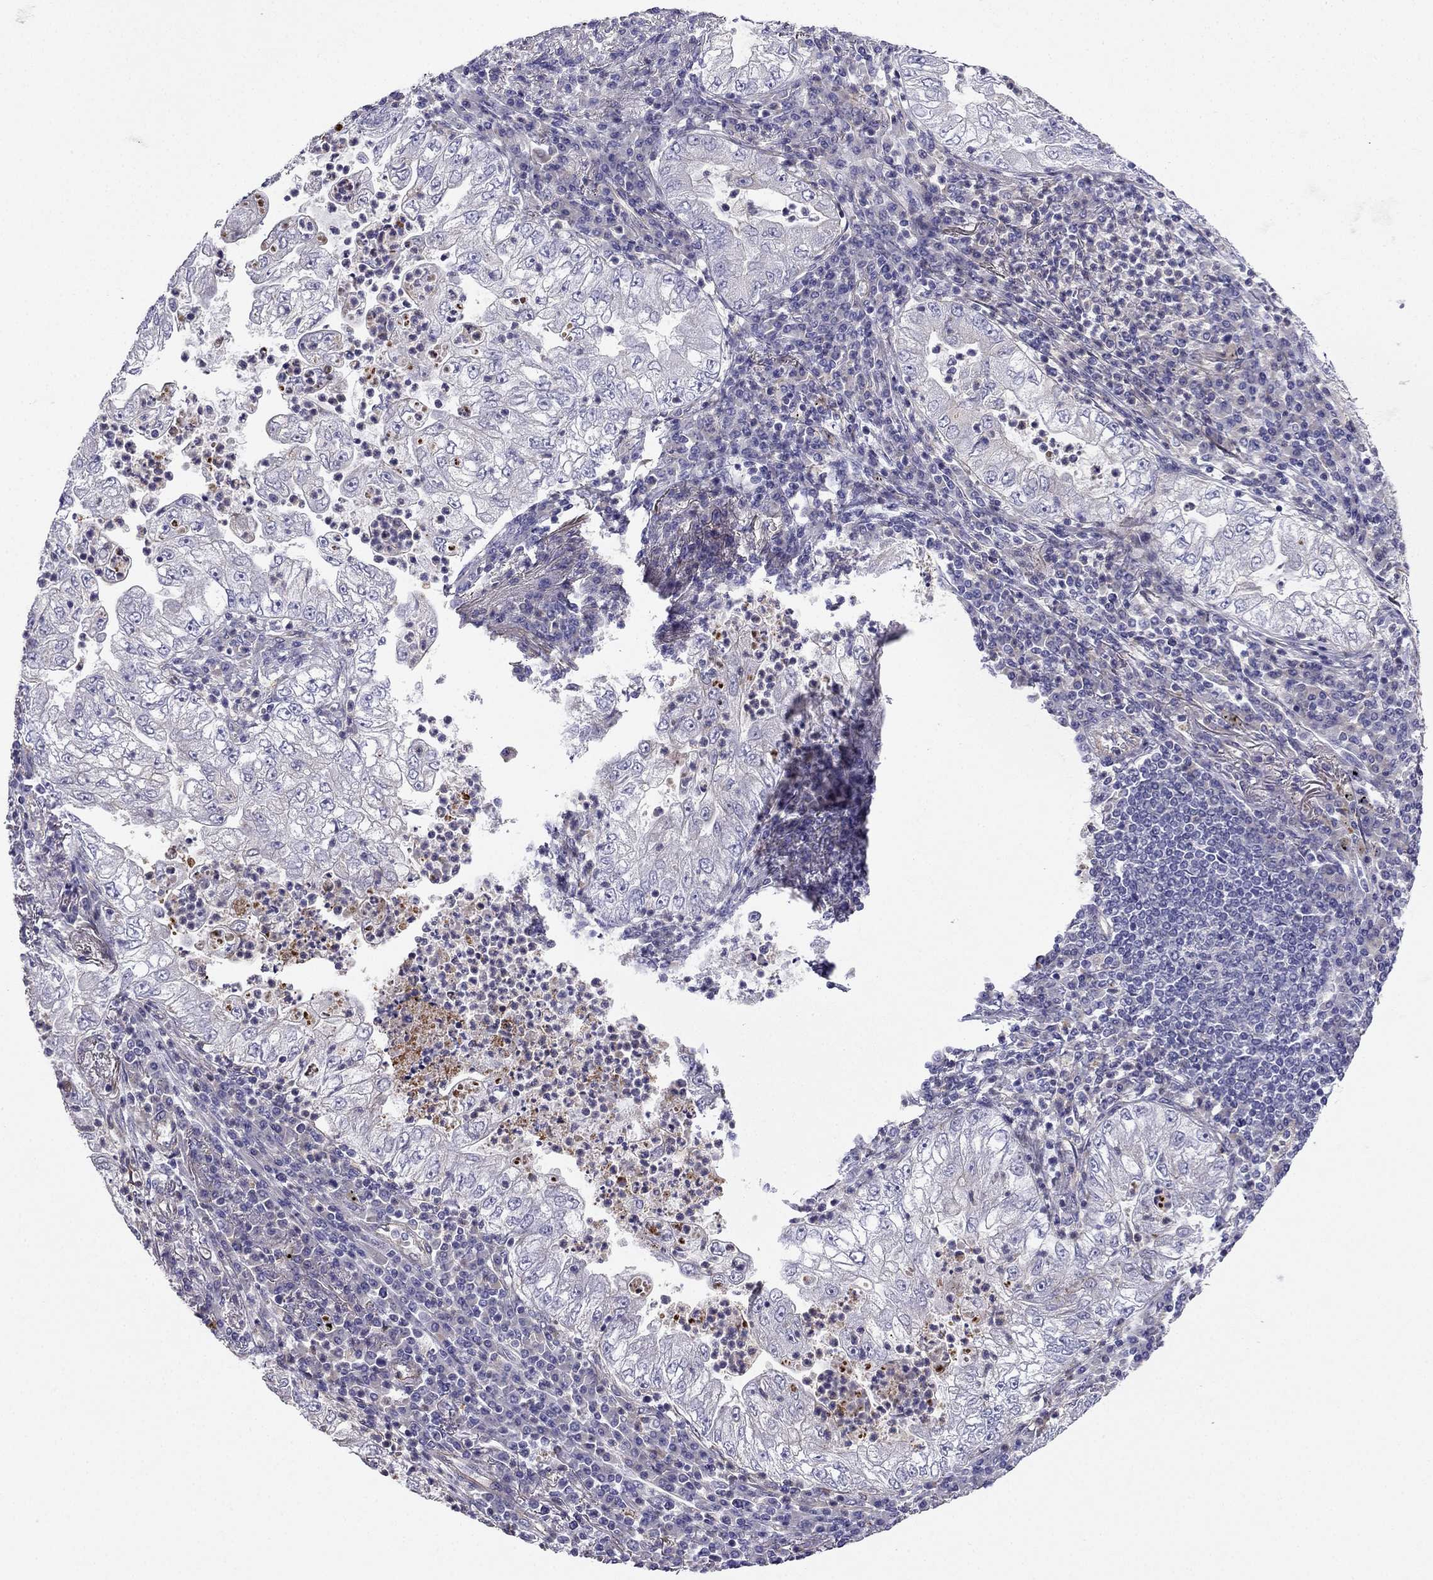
{"staining": {"intensity": "moderate", "quantity": "<25%", "location": "cytoplasmic/membranous"}, "tissue": "lung cancer", "cell_type": "Tumor cells", "image_type": "cancer", "snomed": [{"axis": "morphology", "description": "Adenocarcinoma, NOS"}, {"axis": "topography", "description": "Lung"}], "caption": "High-magnification brightfield microscopy of lung cancer stained with DAB (brown) and counterstained with hematoxylin (blue). tumor cells exhibit moderate cytoplasmic/membranous staining is seen in approximately<25% of cells.", "gene": "ENOX1", "patient": {"sex": "female", "age": 73}}